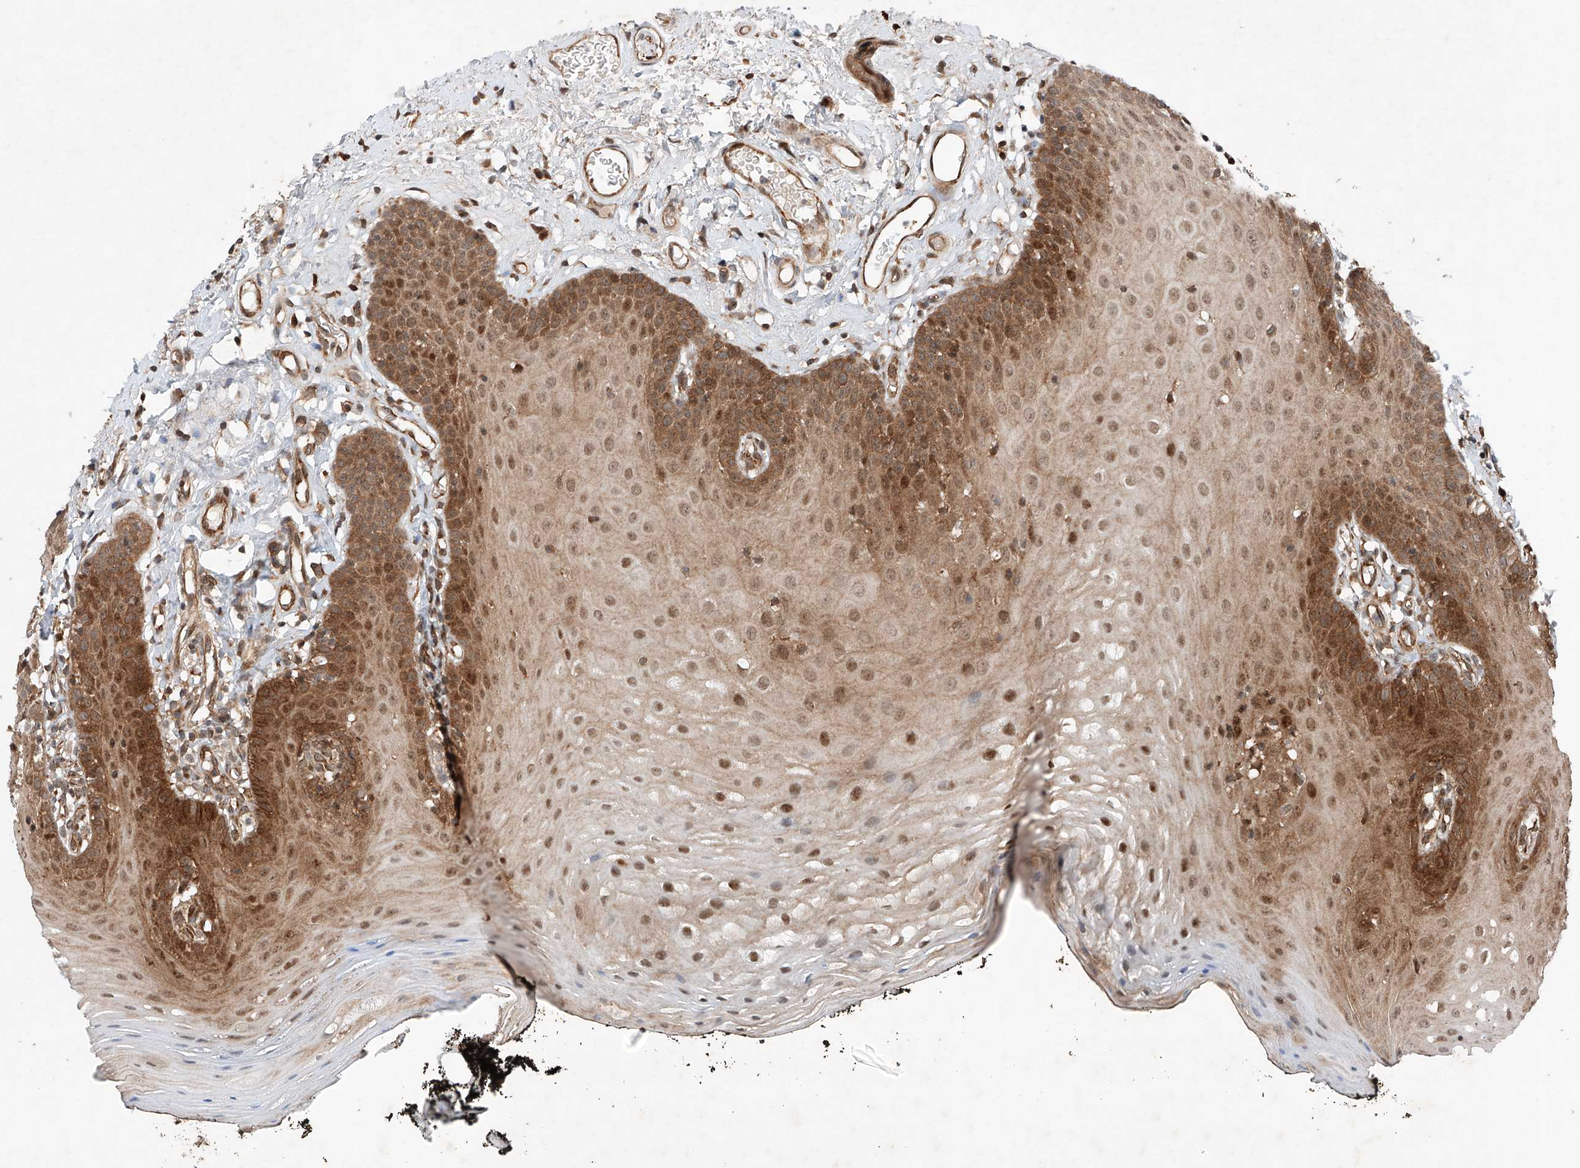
{"staining": {"intensity": "moderate", "quantity": ">75%", "location": "cytoplasmic/membranous,nuclear"}, "tissue": "oral mucosa", "cell_type": "Squamous epithelial cells", "image_type": "normal", "snomed": [{"axis": "morphology", "description": "Normal tissue, NOS"}, {"axis": "topography", "description": "Oral tissue"}], "caption": "Brown immunohistochemical staining in unremarkable oral mucosa displays moderate cytoplasmic/membranous,nuclear expression in about >75% of squamous epithelial cells. The protein of interest is shown in brown color, while the nuclei are stained blue.", "gene": "ZFP28", "patient": {"sex": "male", "age": 74}}